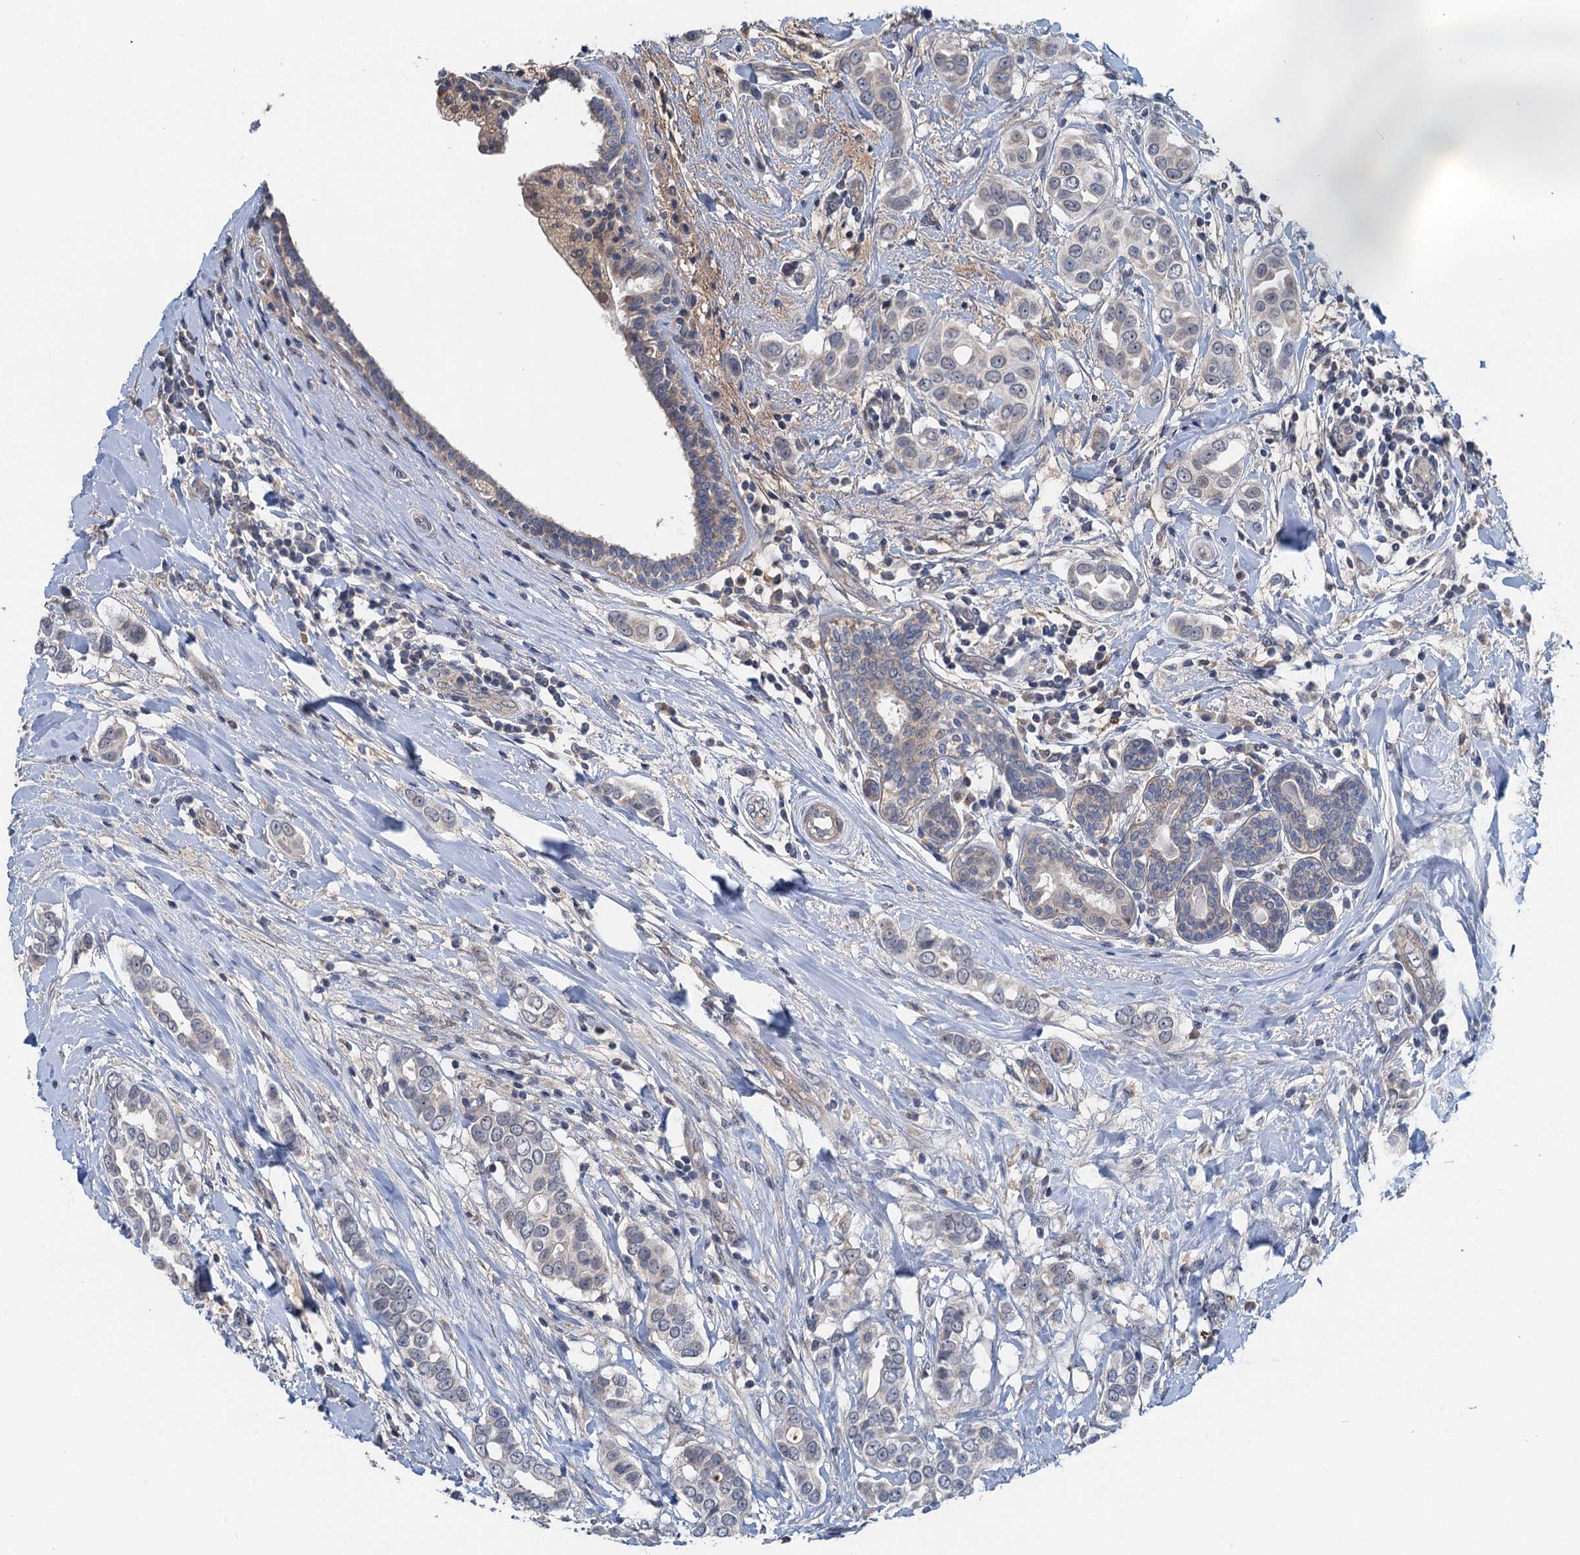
{"staining": {"intensity": "negative", "quantity": "none", "location": "none"}, "tissue": "breast cancer", "cell_type": "Tumor cells", "image_type": "cancer", "snomed": [{"axis": "morphology", "description": "Lobular carcinoma"}, {"axis": "topography", "description": "Breast"}], "caption": "Immunohistochemistry (IHC) image of human breast lobular carcinoma stained for a protein (brown), which demonstrates no staining in tumor cells.", "gene": "ZNF606", "patient": {"sex": "female", "age": 51}}